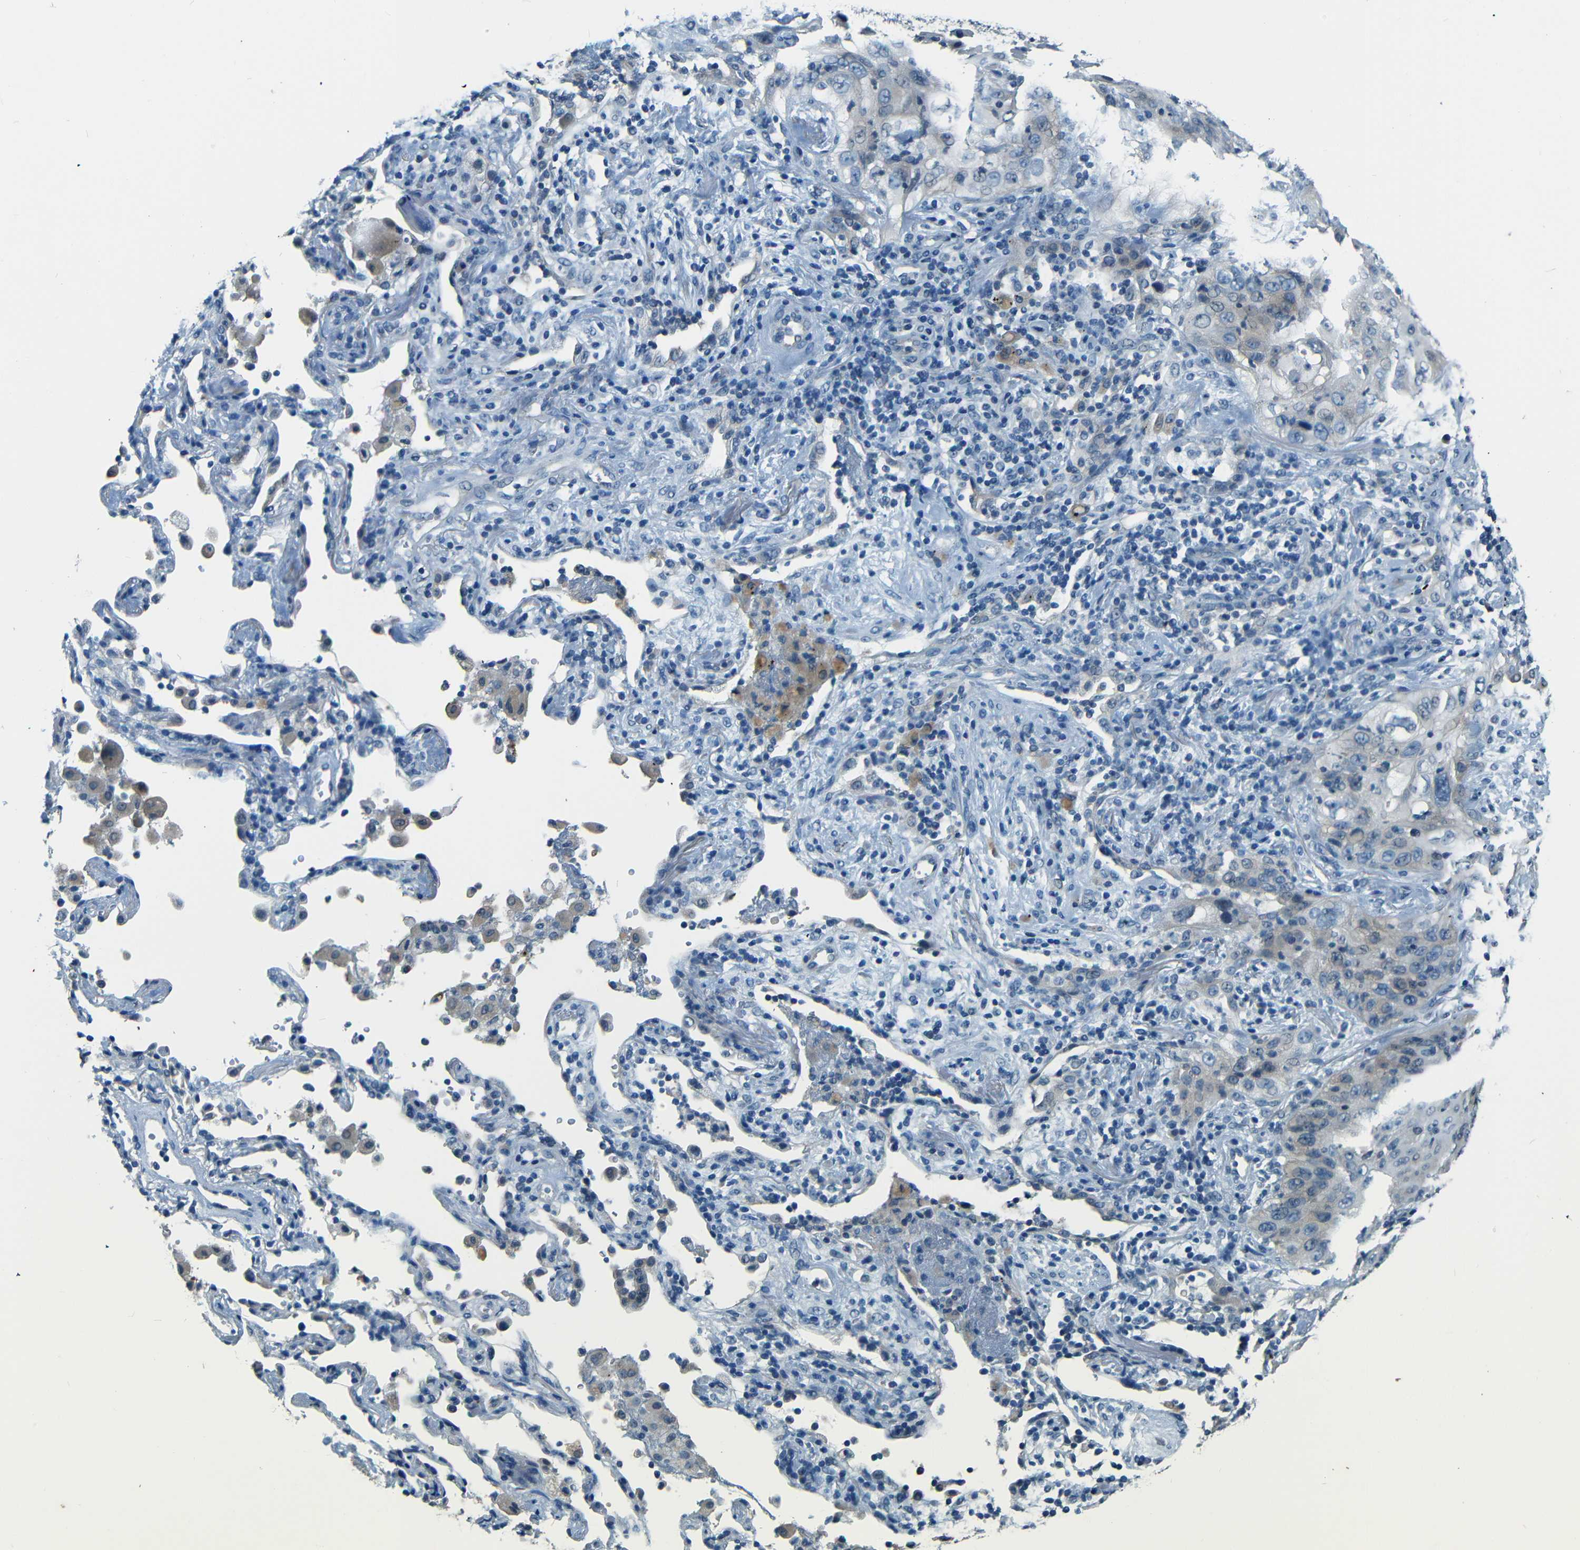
{"staining": {"intensity": "weak", "quantity": "<25%", "location": "cytoplasmic/membranous"}, "tissue": "lung cancer", "cell_type": "Tumor cells", "image_type": "cancer", "snomed": [{"axis": "morphology", "description": "Squamous cell carcinoma, NOS"}, {"axis": "topography", "description": "Lung"}], "caption": "Lung squamous cell carcinoma was stained to show a protein in brown. There is no significant staining in tumor cells. (DAB immunohistochemistry visualized using brightfield microscopy, high magnification).", "gene": "ZMAT1", "patient": {"sex": "female", "age": 67}}